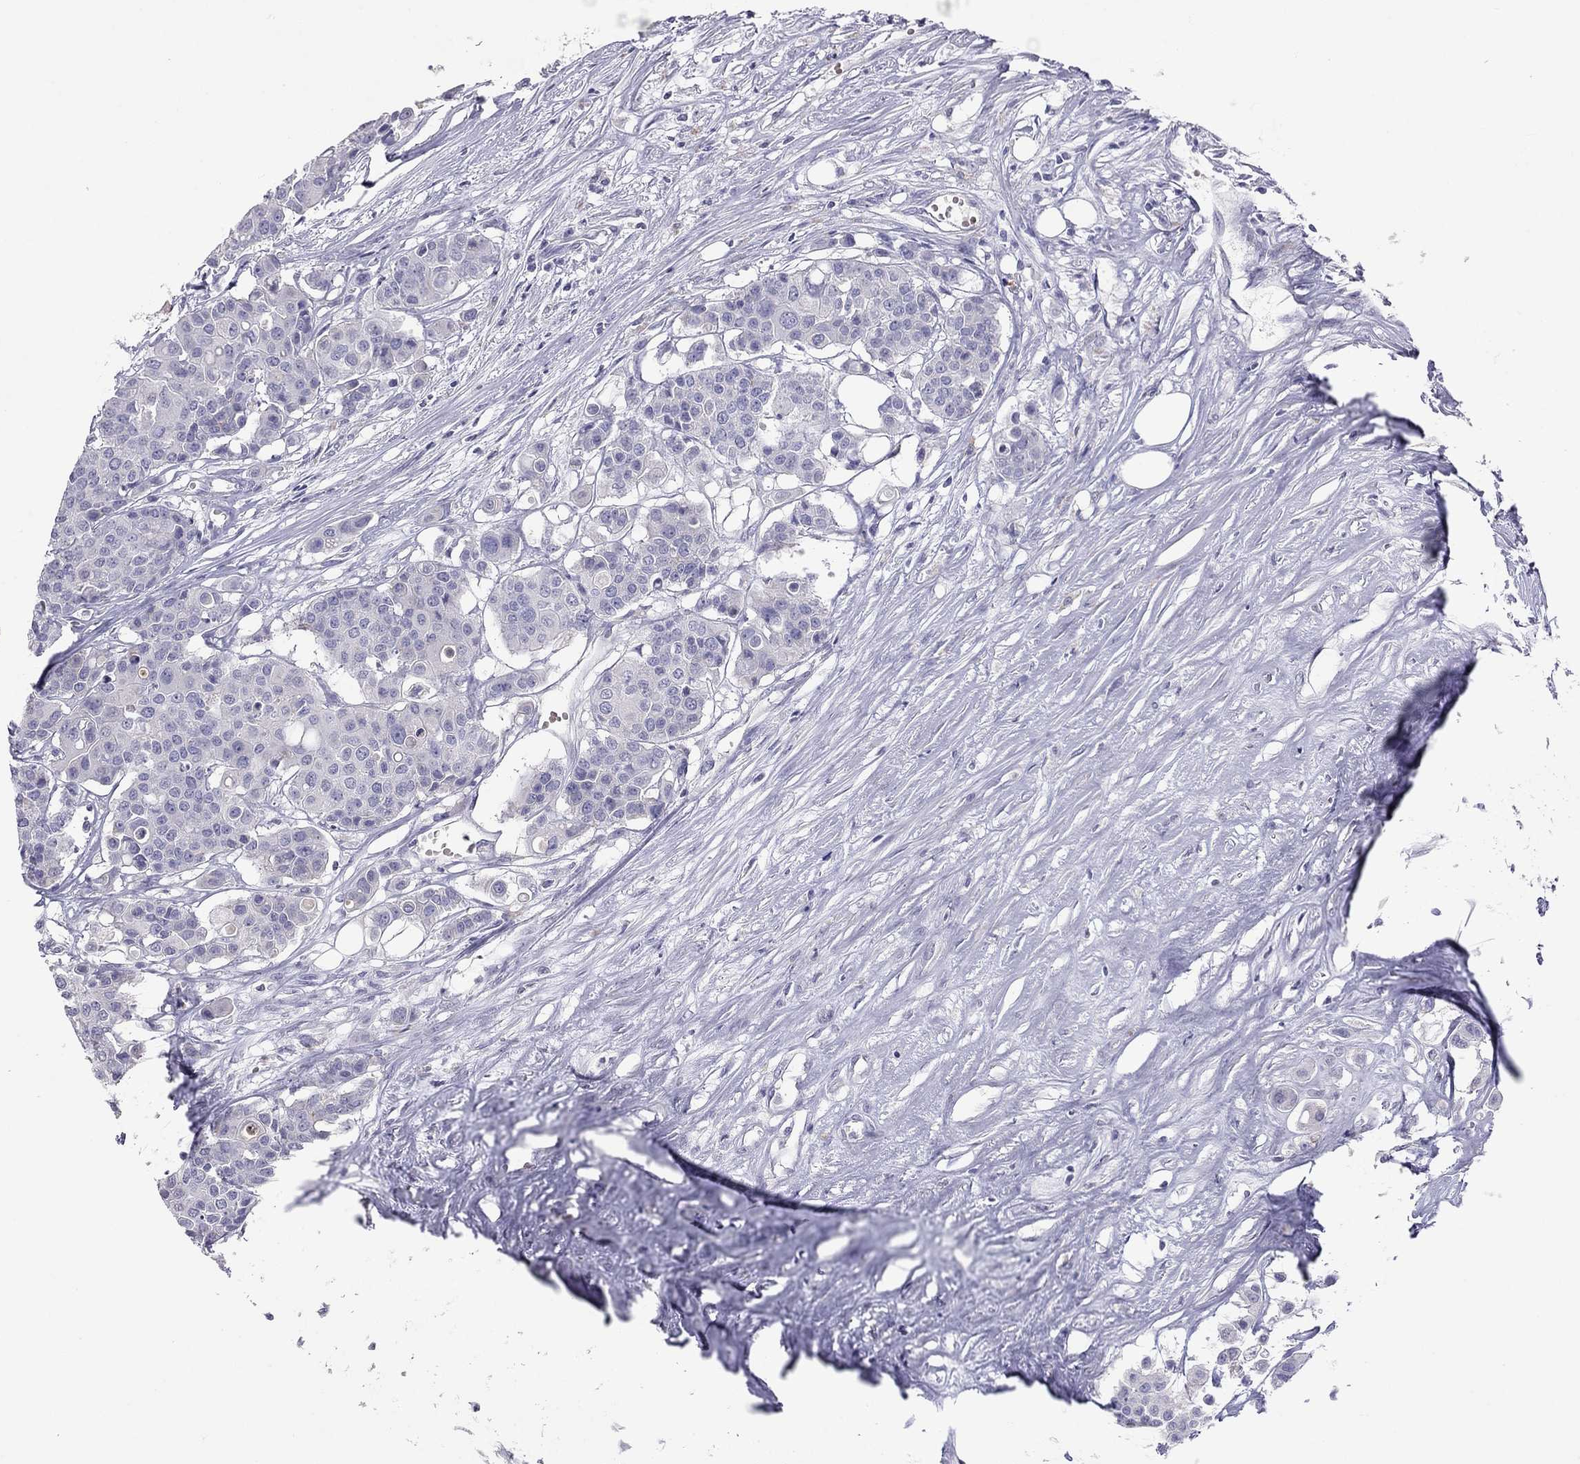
{"staining": {"intensity": "negative", "quantity": "none", "location": "none"}, "tissue": "carcinoid", "cell_type": "Tumor cells", "image_type": "cancer", "snomed": [{"axis": "morphology", "description": "Carcinoid, malignant, NOS"}, {"axis": "topography", "description": "Colon"}], "caption": "IHC micrograph of neoplastic tissue: carcinoid stained with DAB shows no significant protein positivity in tumor cells.", "gene": "MUC16", "patient": {"sex": "male", "age": 81}}